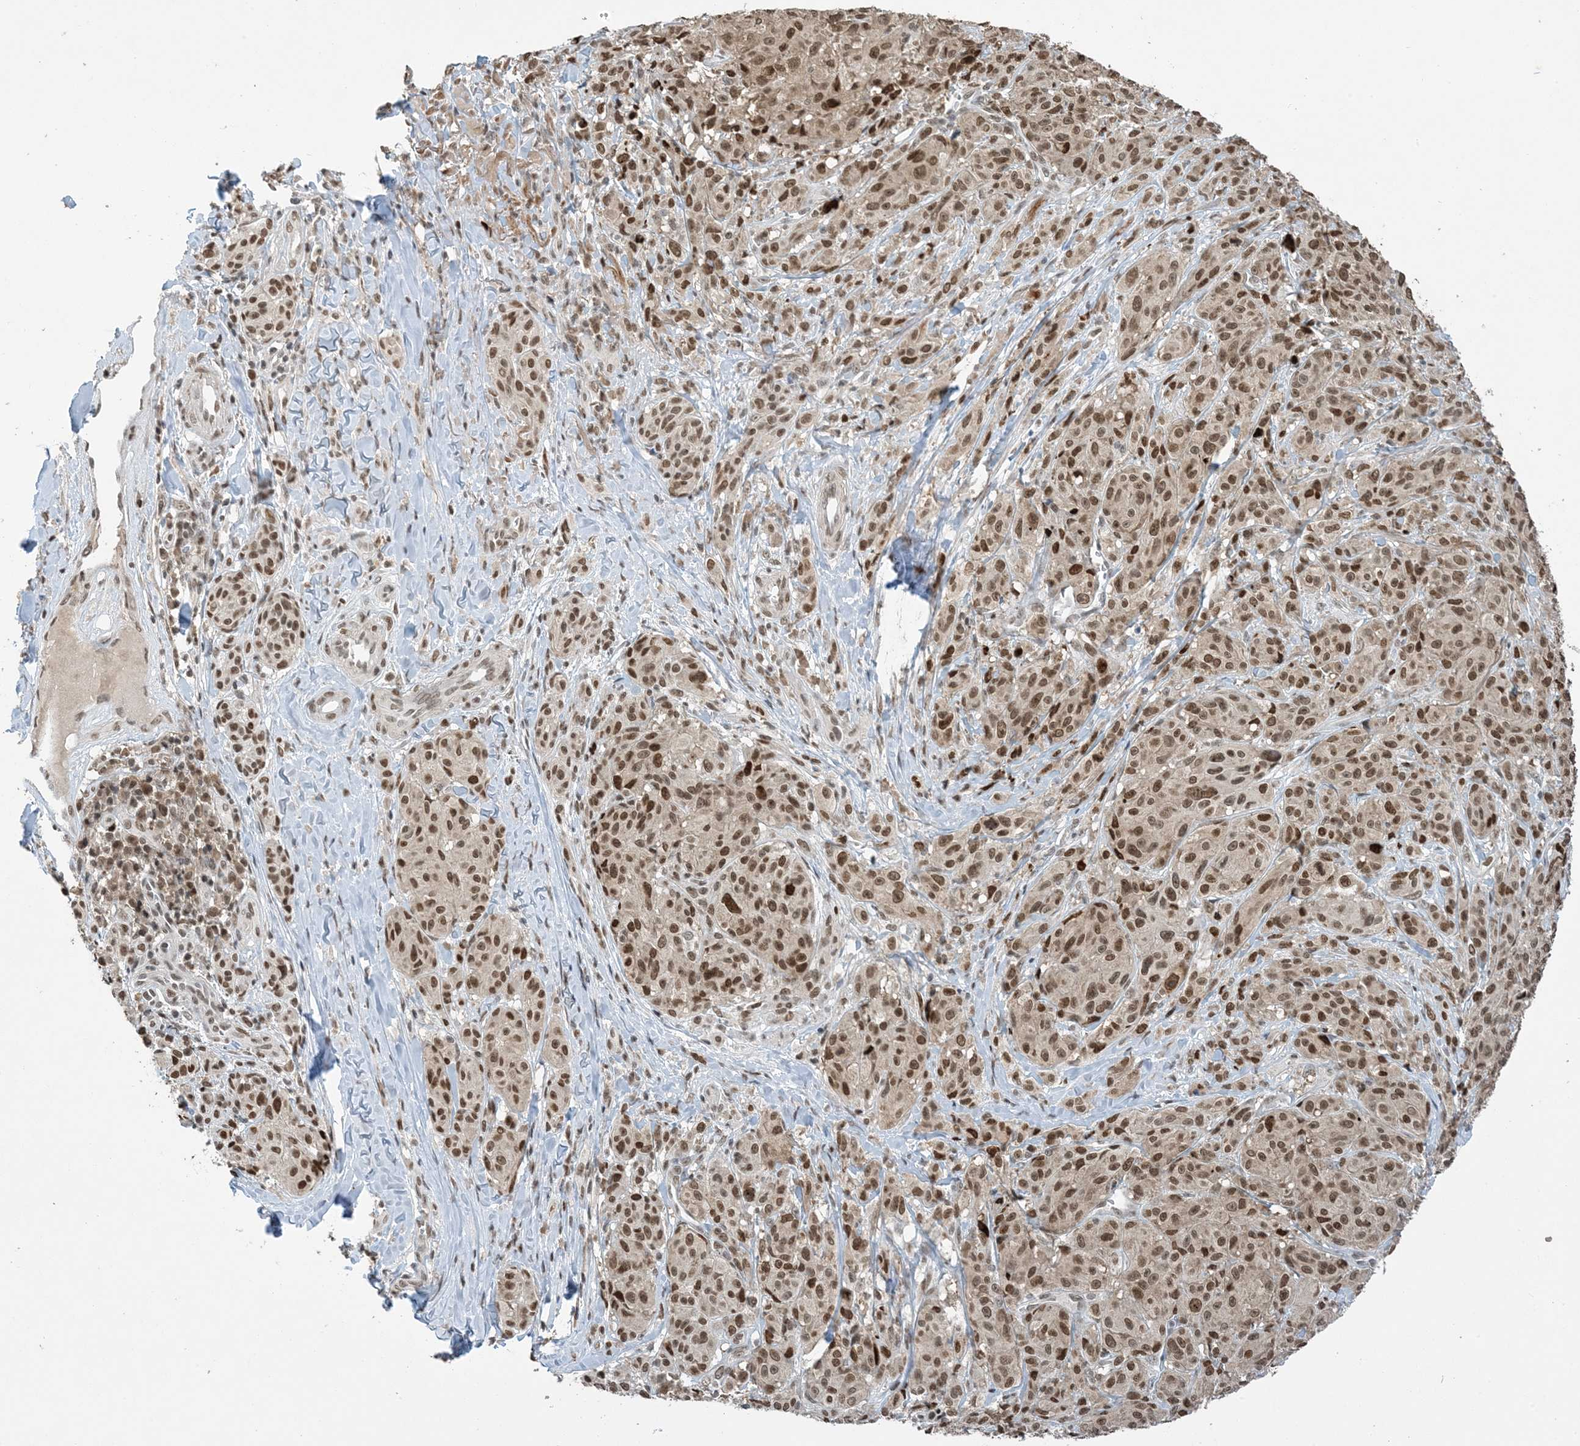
{"staining": {"intensity": "moderate", "quantity": ">75%", "location": "nuclear"}, "tissue": "melanoma", "cell_type": "Tumor cells", "image_type": "cancer", "snomed": [{"axis": "morphology", "description": "Malignant melanoma, NOS"}, {"axis": "topography", "description": "Skin"}], "caption": "Tumor cells exhibit medium levels of moderate nuclear positivity in about >75% of cells in melanoma. (IHC, brightfield microscopy, high magnification).", "gene": "ACYP2", "patient": {"sex": "male", "age": 73}}